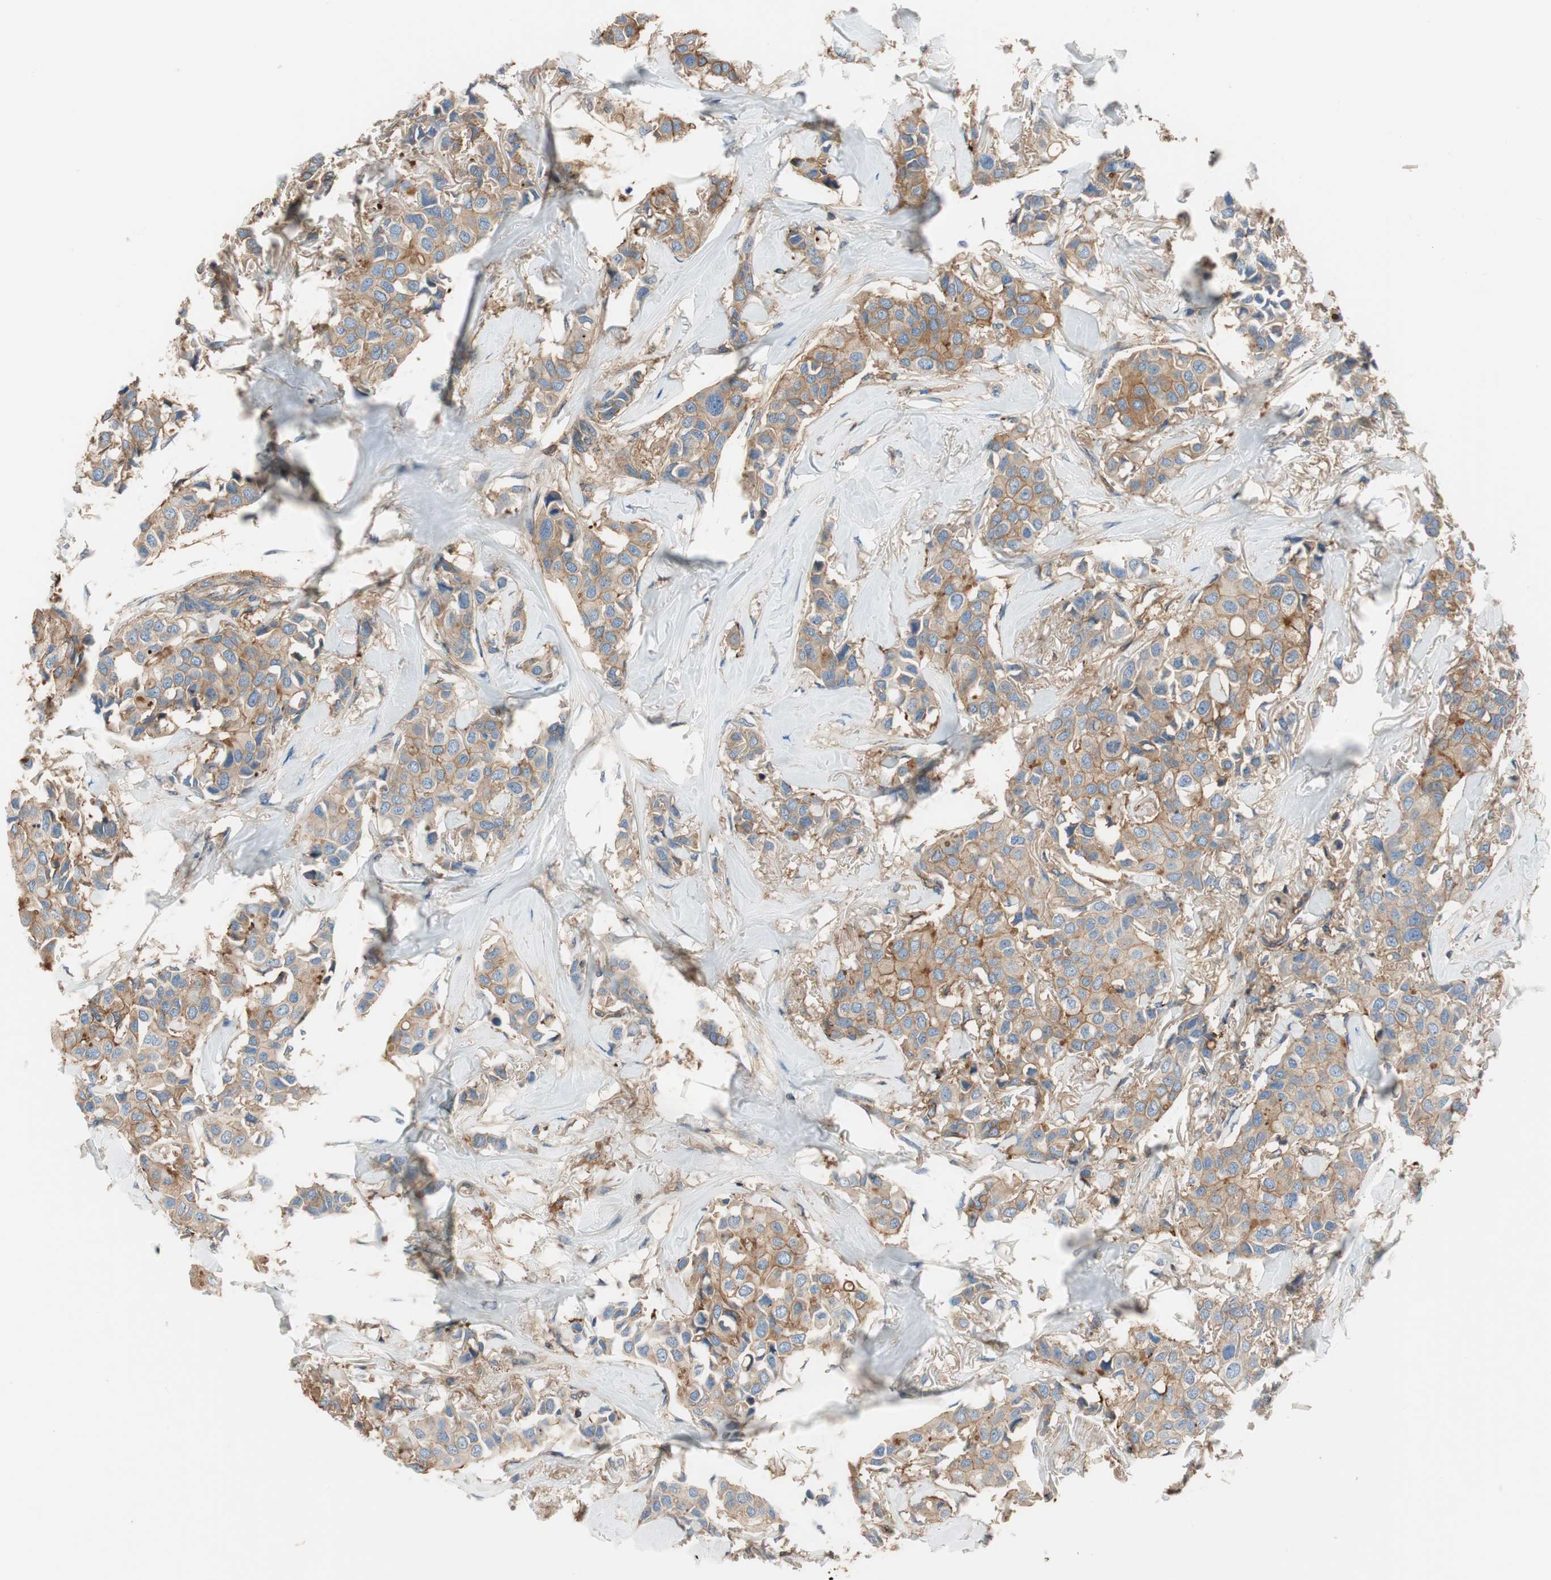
{"staining": {"intensity": "moderate", "quantity": ">75%", "location": "cytoplasmic/membranous"}, "tissue": "breast cancer", "cell_type": "Tumor cells", "image_type": "cancer", "snomed": [{"axis": "morphology", "description": "Duct carcinoma"}, {"axis": "topography", "description": "Breast"}], "caption": "Tumor cells show medium levels of moderate cytoplasmic/membranous positivity in about >75% of cells in breast invasive ductal carcinoma.", "gene": "IL1RL1", "patient": {"sex": "female", "age": 80}}